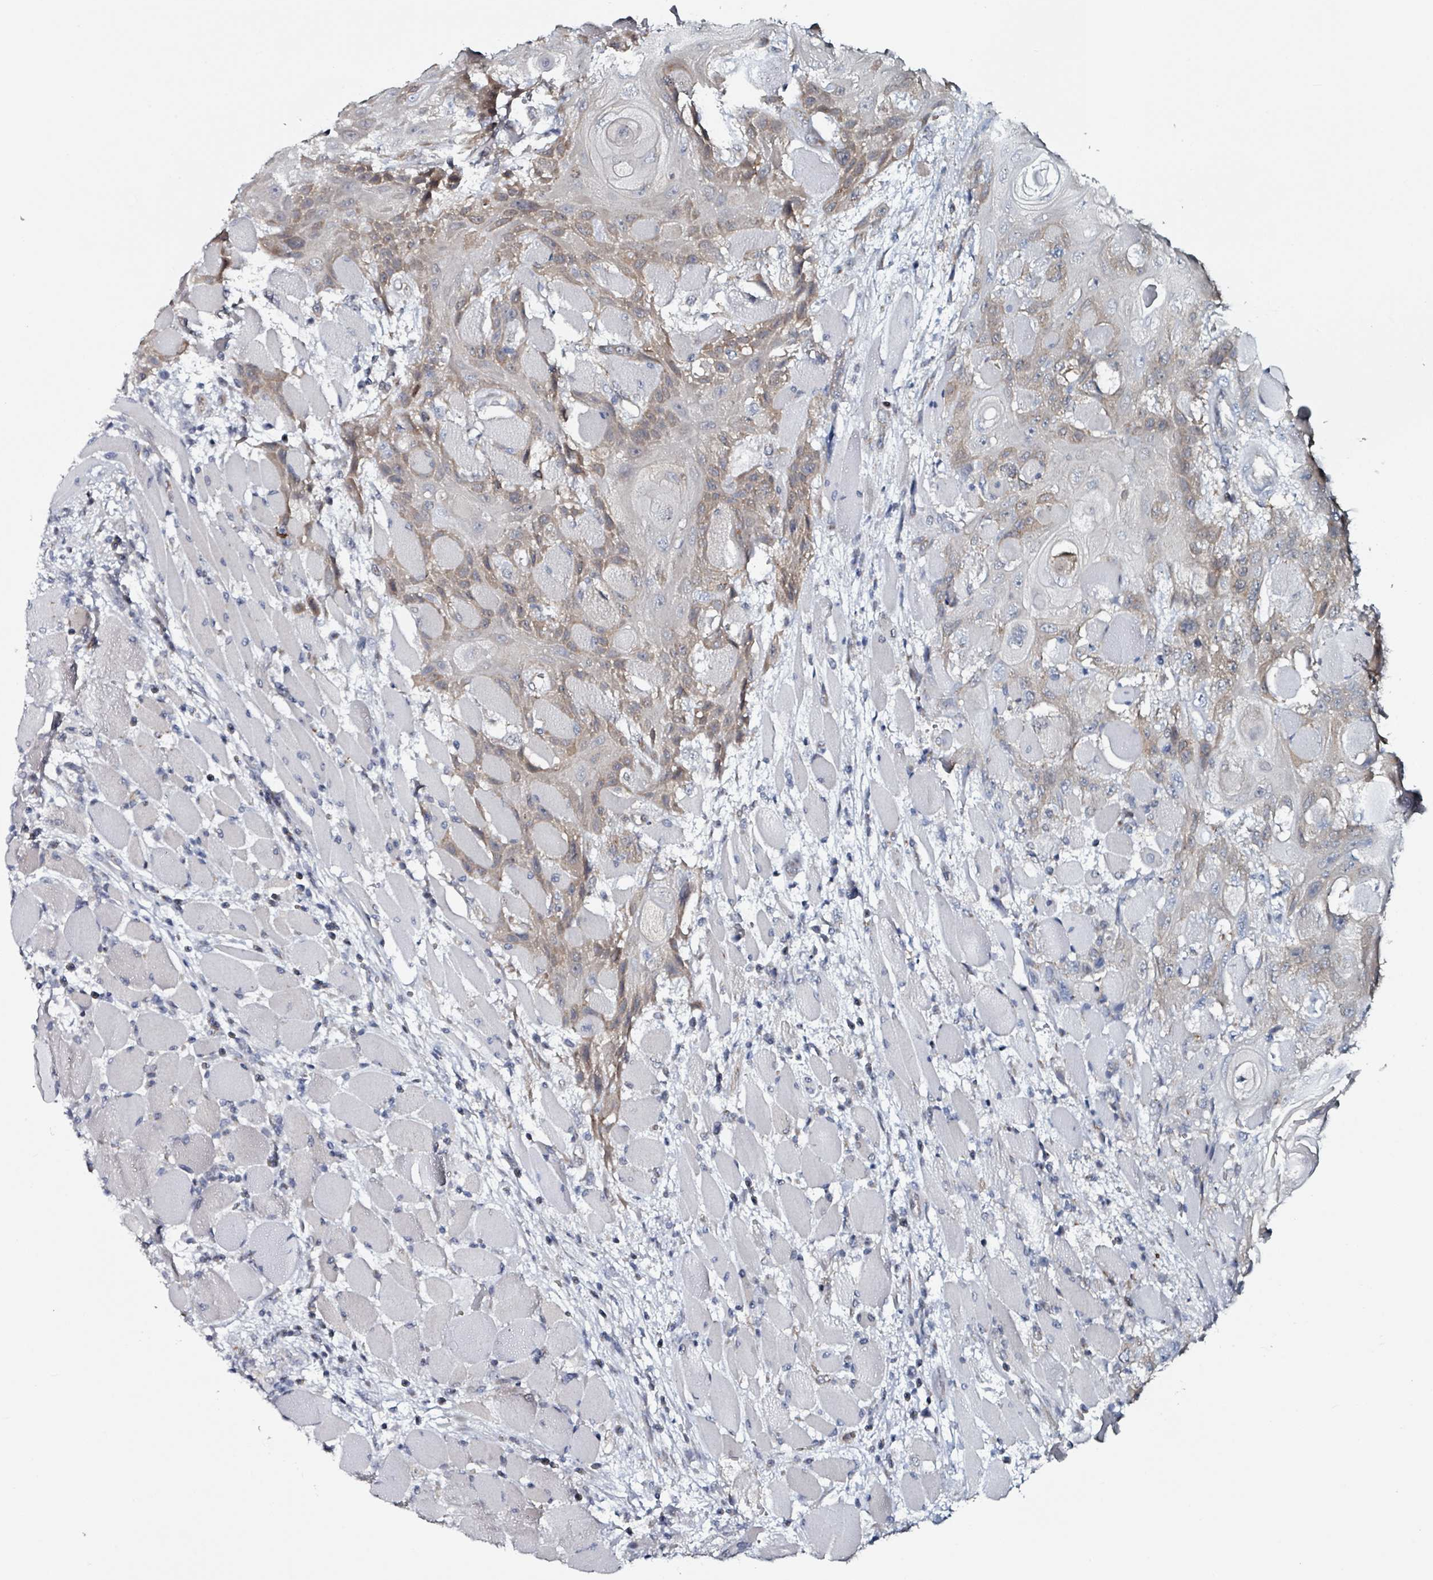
{"staining": {"intensity": "weak", "quantity": "25%-75%", "location": "cytoplasmic/membranous"}, "tissue": "head and neck cancer", "cell_type": "Tumor cells", "image_type": "cancer", "snomed": [{"axis": "morphology", "description": "Squamous cell carcinoma, NOS"}, {"axis": "topography", "description": "Head-Neck"}], "caption": "Weak cytoplasmic/membranous staining is identified in about 25%-75% of tumor cells in head and neck squamous cell carcinoma. The protein is shown in brown color, while the nuclei are stained blue.", "gene": "B3GAT3", "patient": {"sex": "female", "age": 43}}